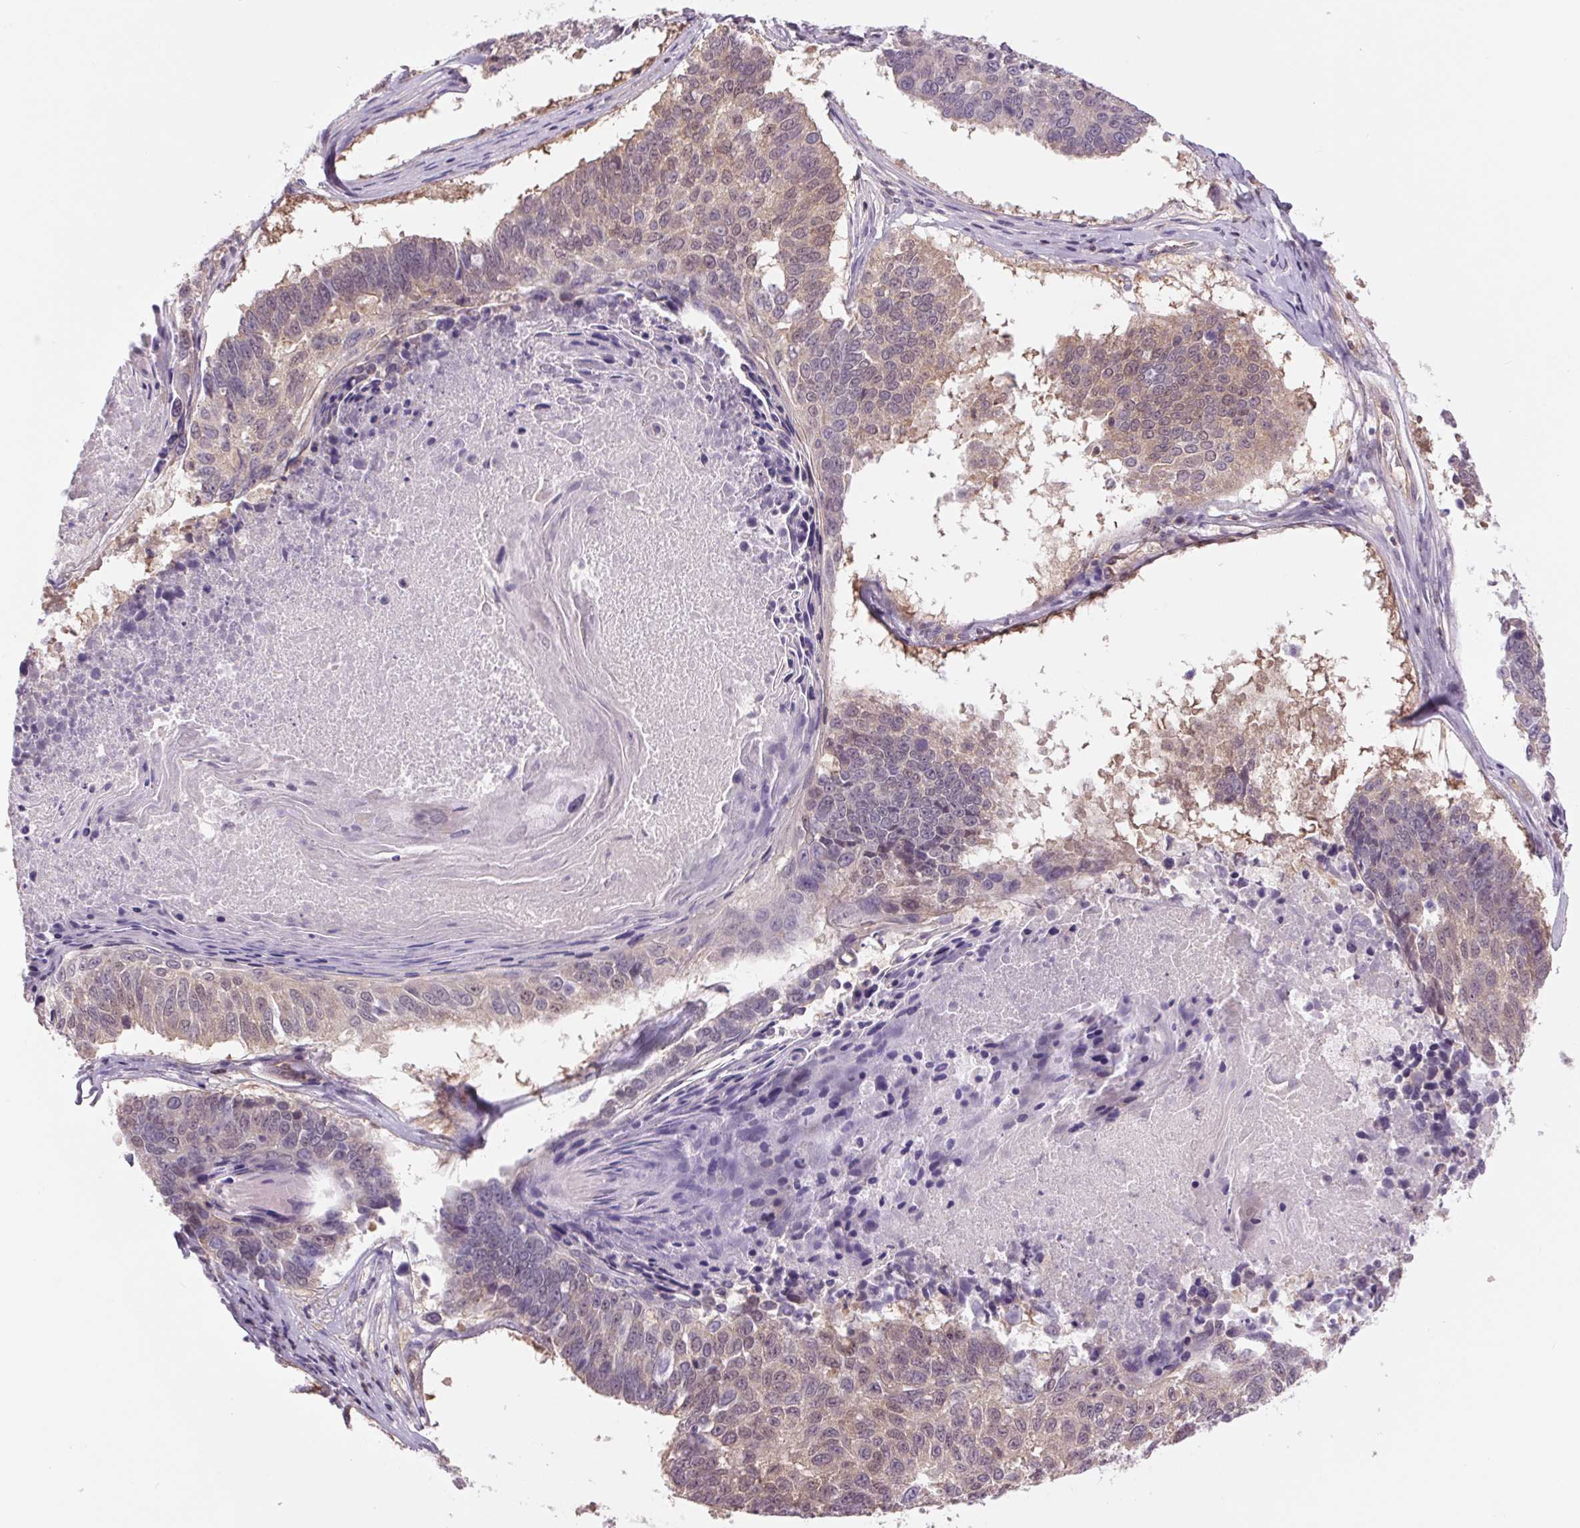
{"staining": {"intensity": "weak", "quantity": "<25%", "location": "cytoplasmic/membranous"}, "tissue": "lung cancer", "cell_type": "Tumor cells", "image_type": "cancer", "snomed": [{"axis": "morphology", "description": "Squamous cell carcinoma, NOS"}, {"axis": "topography", "description": "Lung"}], "caption": "Immunohistochemistry of human lung squamous cell carcinoma reveals no staining in tumor cells.", "gene": "SH3RF2", "patient": {"sex": "male", "age": 73}}